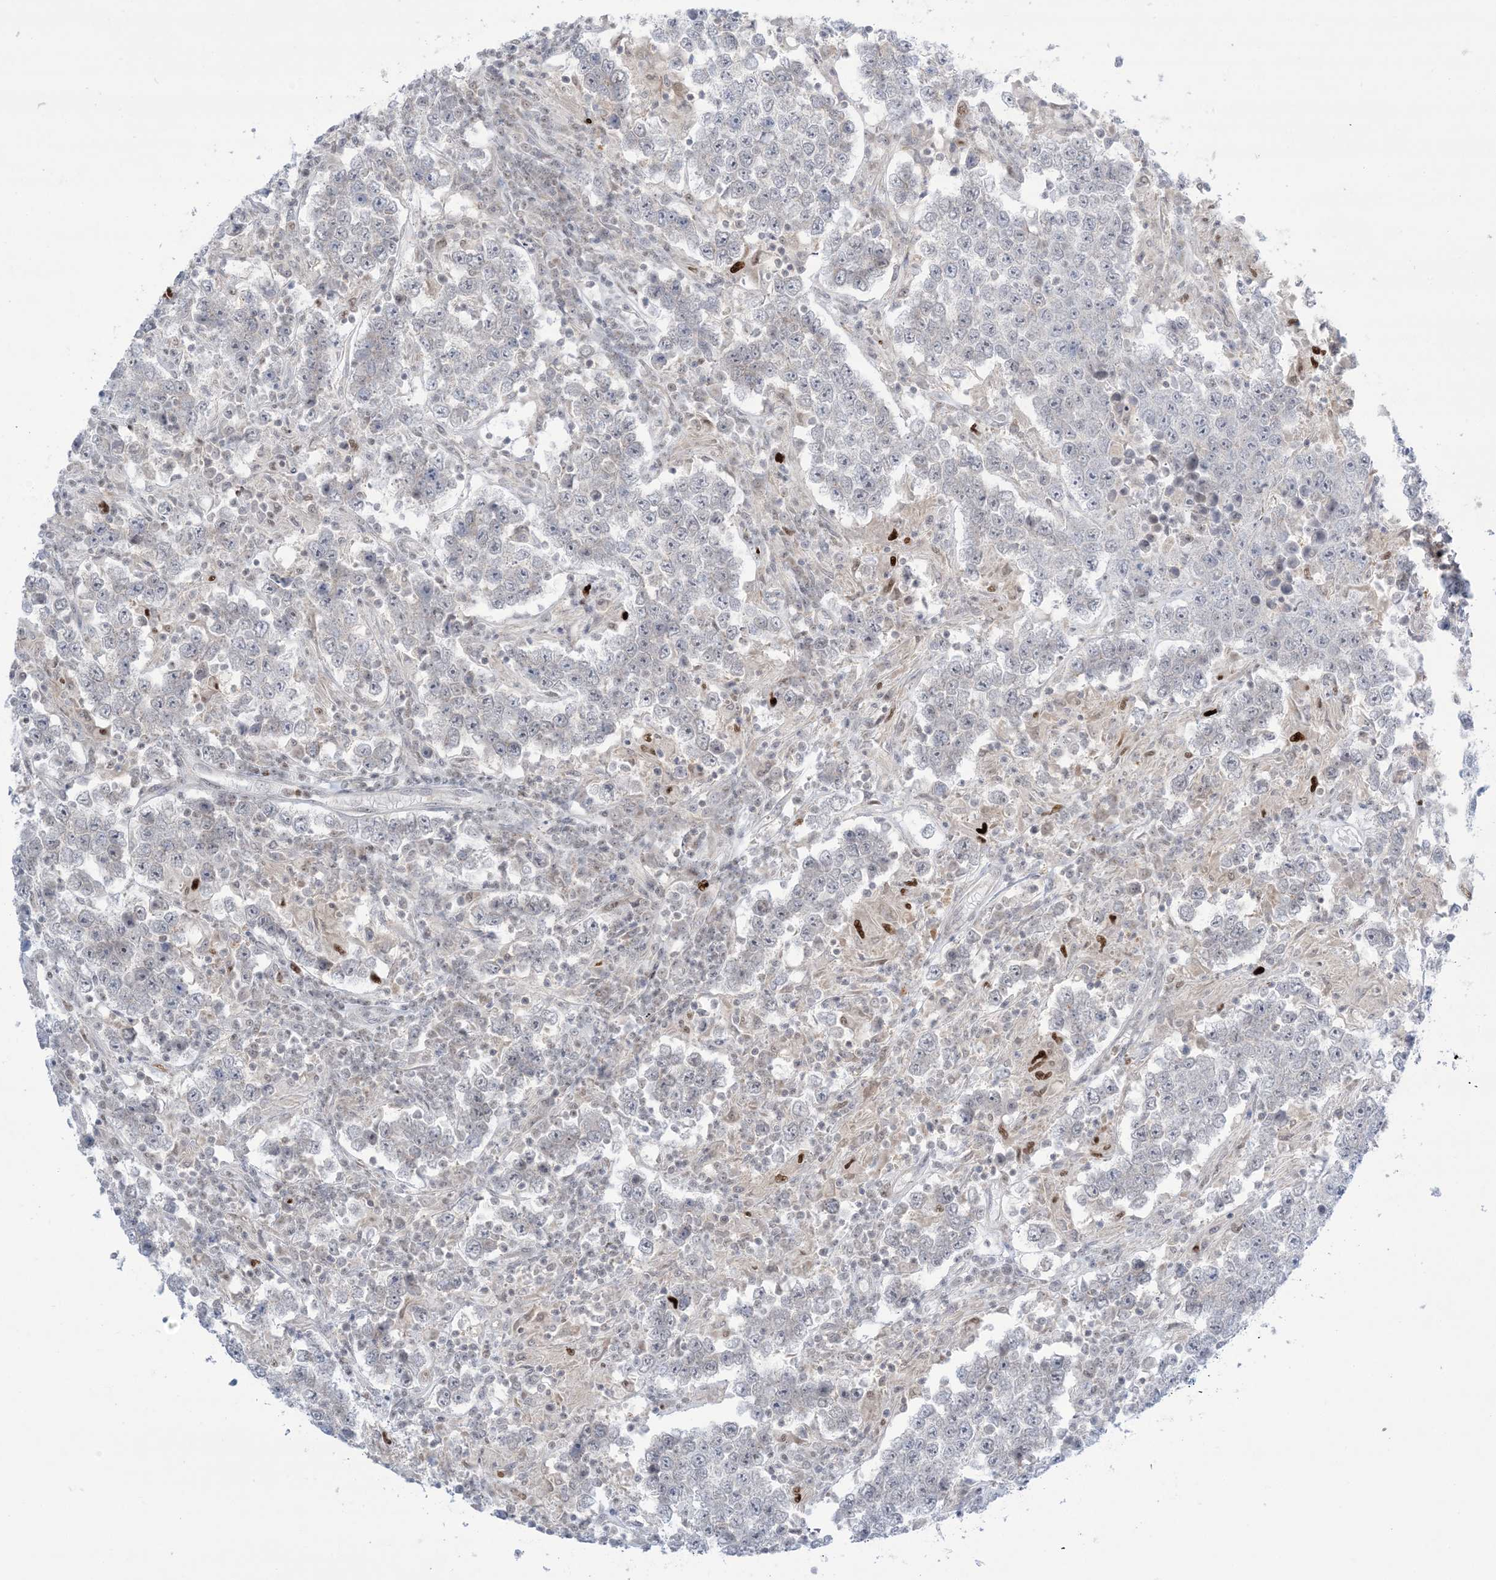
{"staining": {"intensity": "negative", "quantity": "none", "location": "none"}, "tissue": "testis cancer", "cell_type": "Tumor cells", "image_type": "cancer", "snomed": [{"axis": "morphology", "description": "Normal tissue, NOS"}, {"axis": "morphology", "description": "Urothelial carcinoma, High grade"}, {"axis": "morphology", "description": "Seminoma, NOS"}, {"axis": "morphology", "description": "Carcinoma, Embryonal, NOS"}, {"axis": "topography", "description": "Urinary bladder"}, {"axis": "topography", "description": "Testis"}], "caption": "Immunohistochemistry (IHC) image of testis cancer stained for a protein (brown), which exhibits no staining in tumor cells.", "gene": "TFPT", "patient": {"sex": "male", "age": 41}}